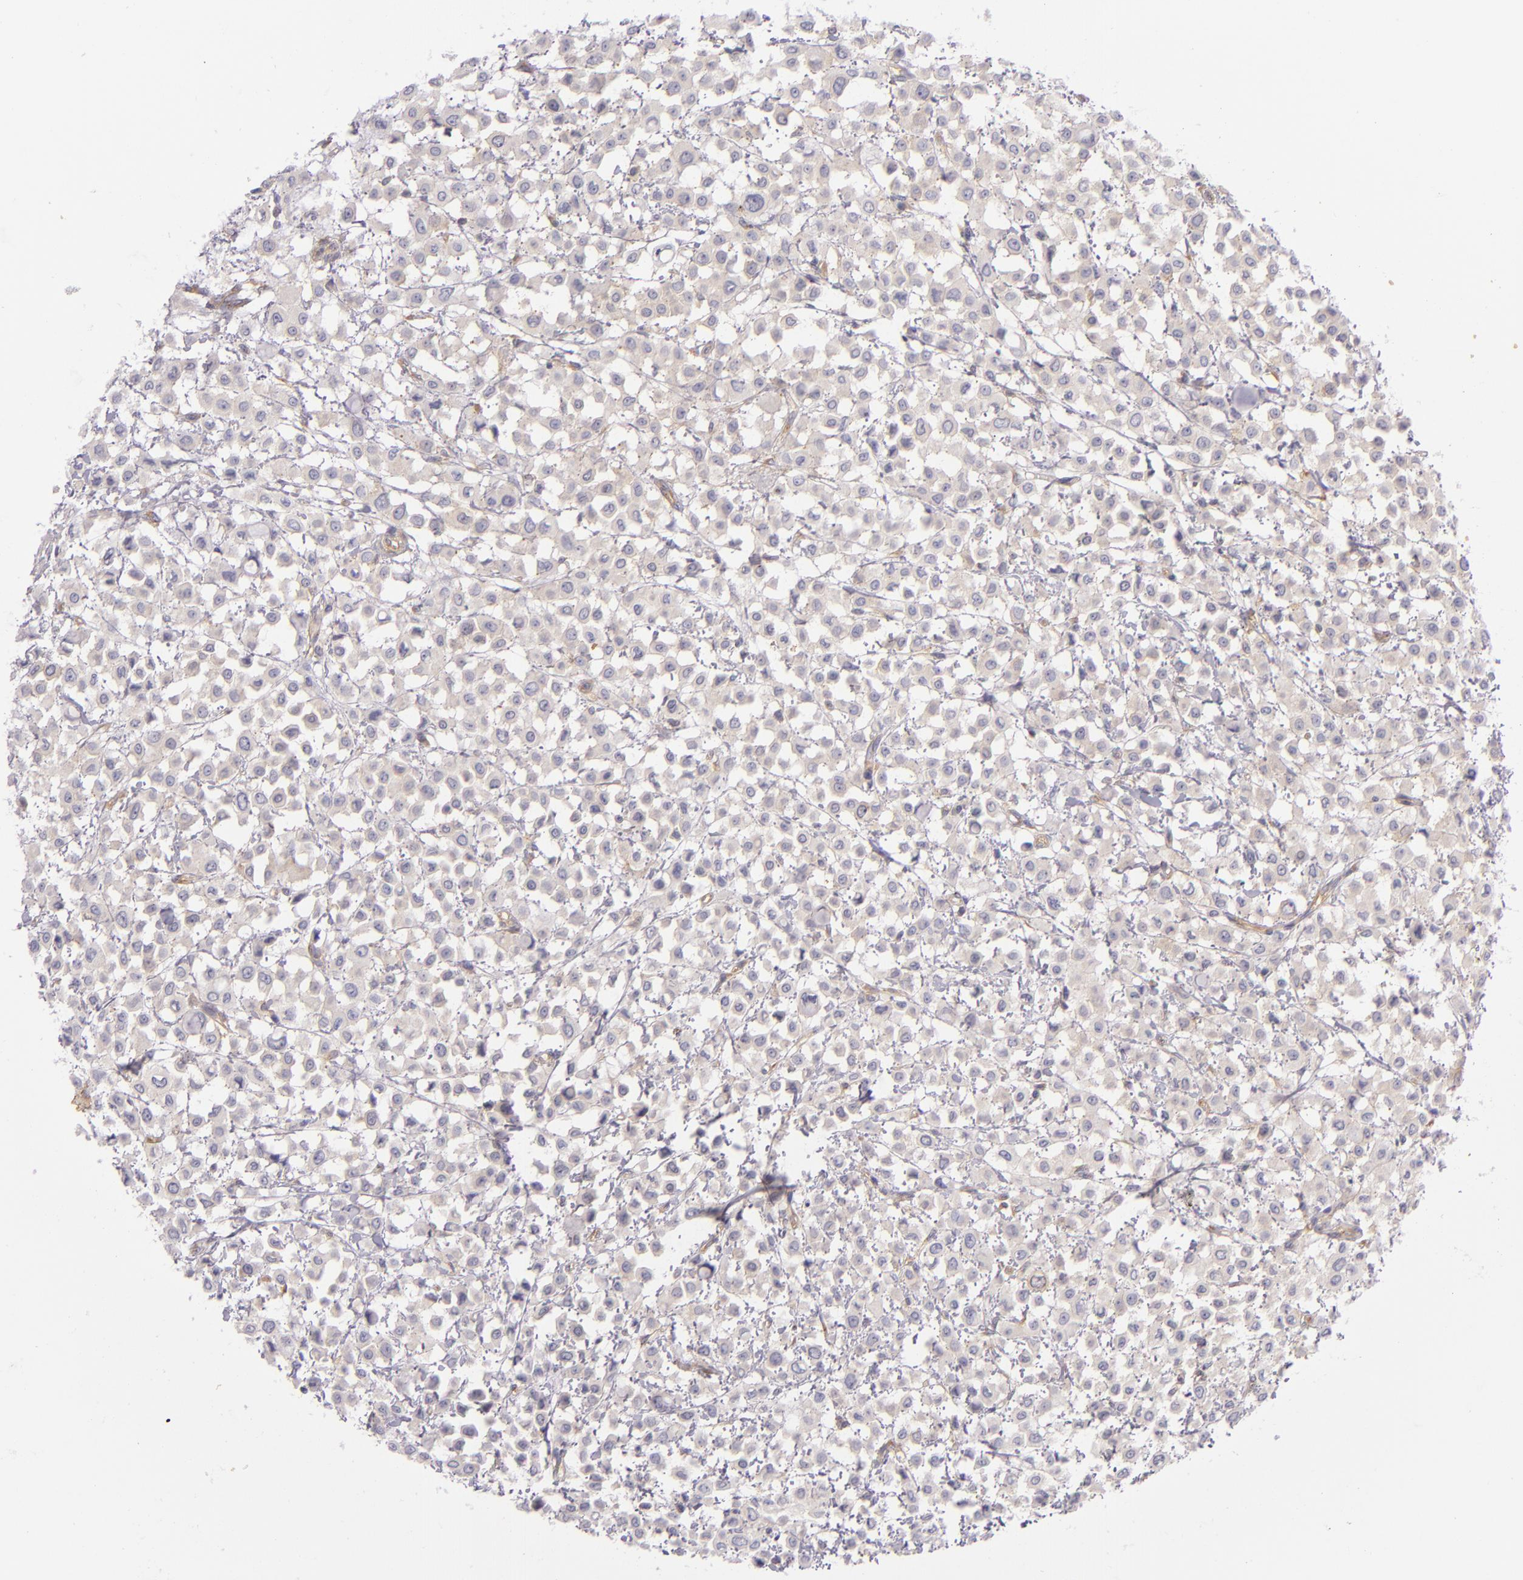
{"staining": {"intensity": "weak", "quantity": "25%-75%", "location": "cytoplasmic/membranous"}, "tissue": "breast cancer", "cell_type": "Tumor cells", "image_type": "cancer", "snomed": [{"axis": "morphology", "description": "Lobular carcinoma"}, {"axis": "topography", "description": "Breast"}], "caption": "Lobular carcinoma (breast) tissue reveals weak cytoplasmic/membranous staining in about 25%-75% of tumor cells, visualized by immunohistochemistry.", "gene": "UPF3B", "patient": {"sex": "female", "age": 85}}